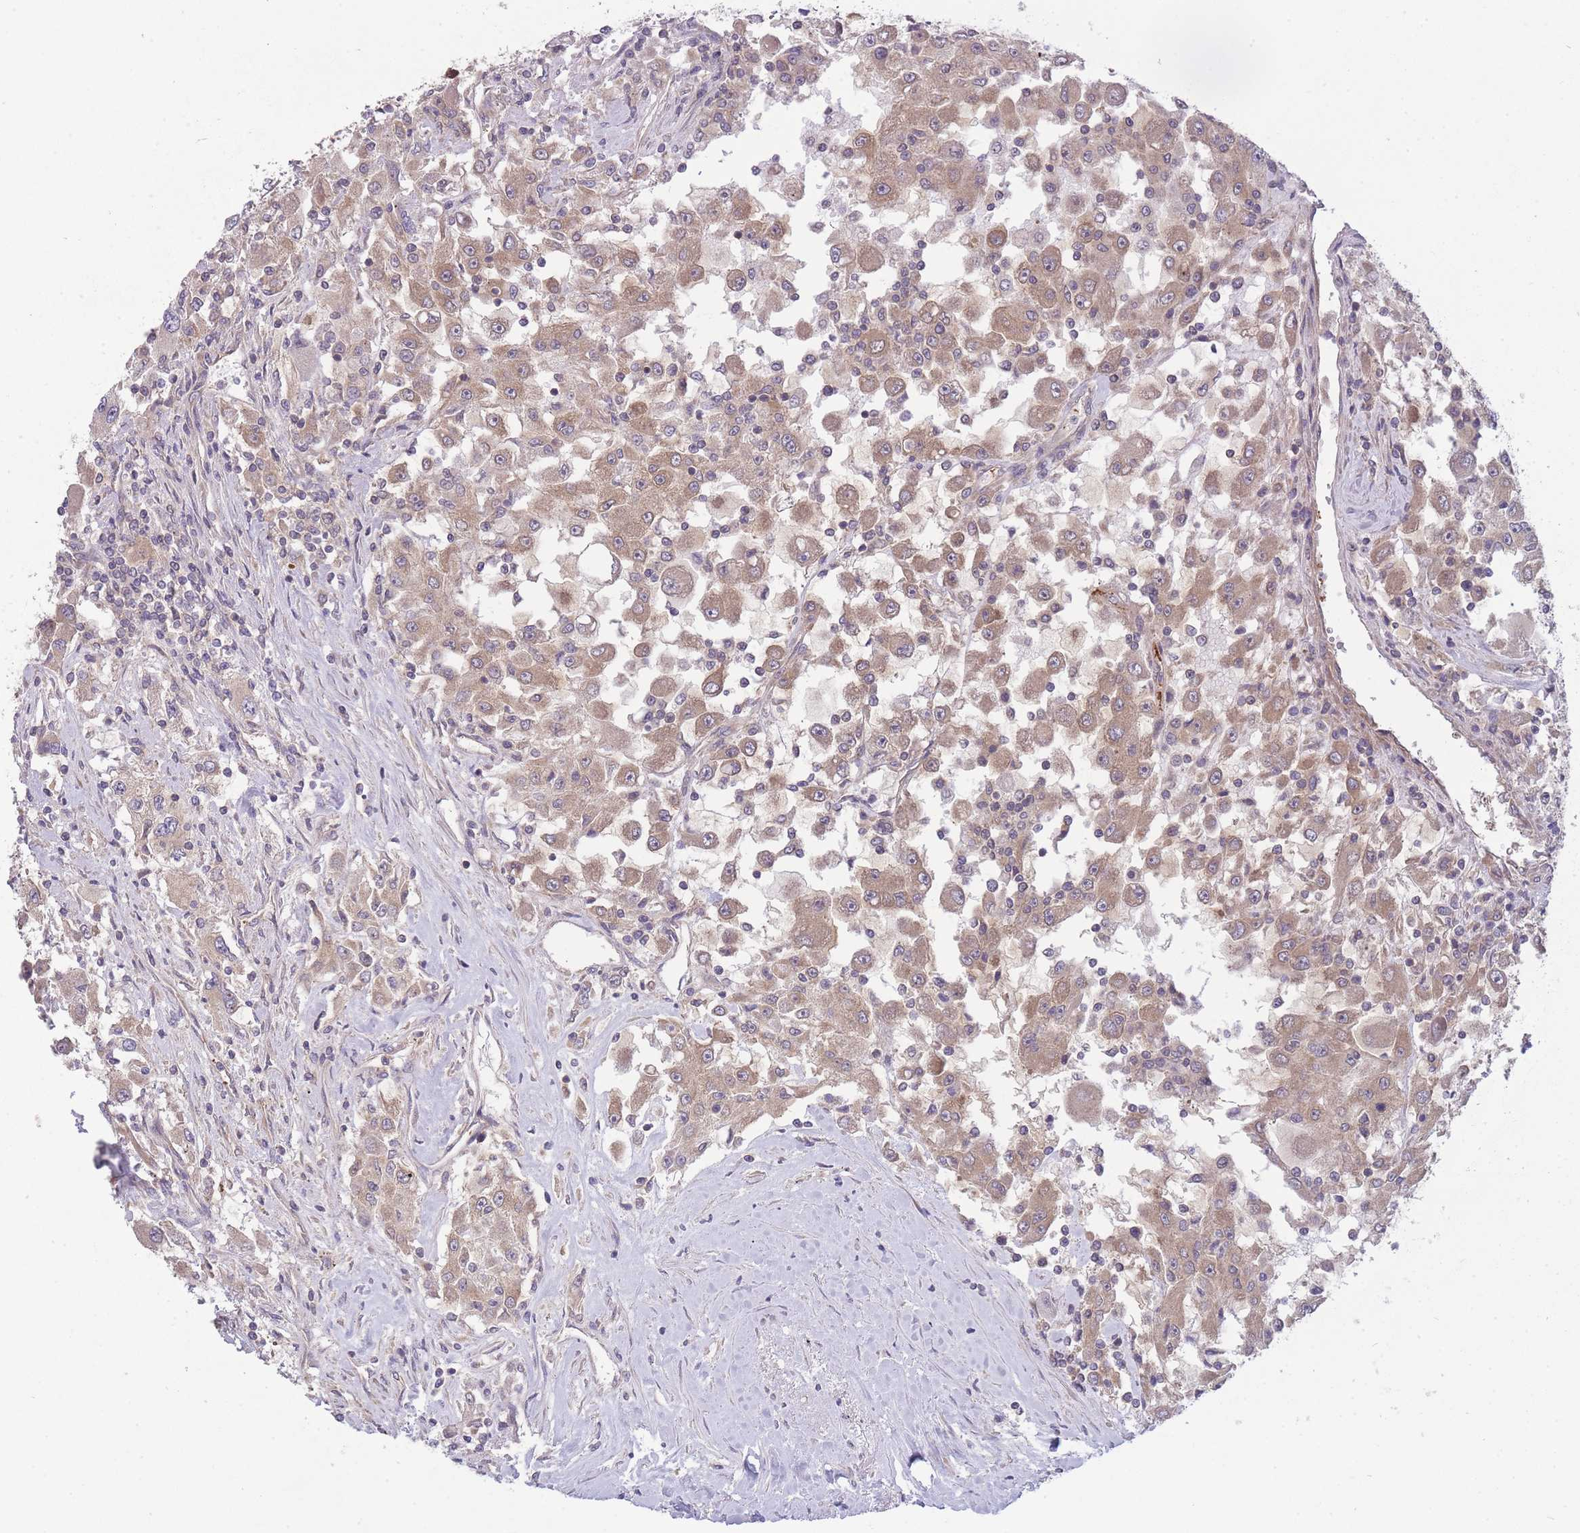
{"staining": {"intensity": "weak", "quantity": ">75%", "location": "cytoplasmic/membranous"}, "tissue": "renal cancer", "cell_type": "Tumor cells", "image_type": "cancer", "snomed": [{"axis": "morphology", "description": "Adenocarcinoma, NOS"}, {"axis": "topography", "description": "Kidney"}], "caption": "Adenocarcinoma (renal) was stained to show a protein in brown. There is low levels of weak cytoplasmic/membranous expression in about >75% of tumor cells.", "gene": "PFDN6", "patient": {"sex": "female", "age": 67}}